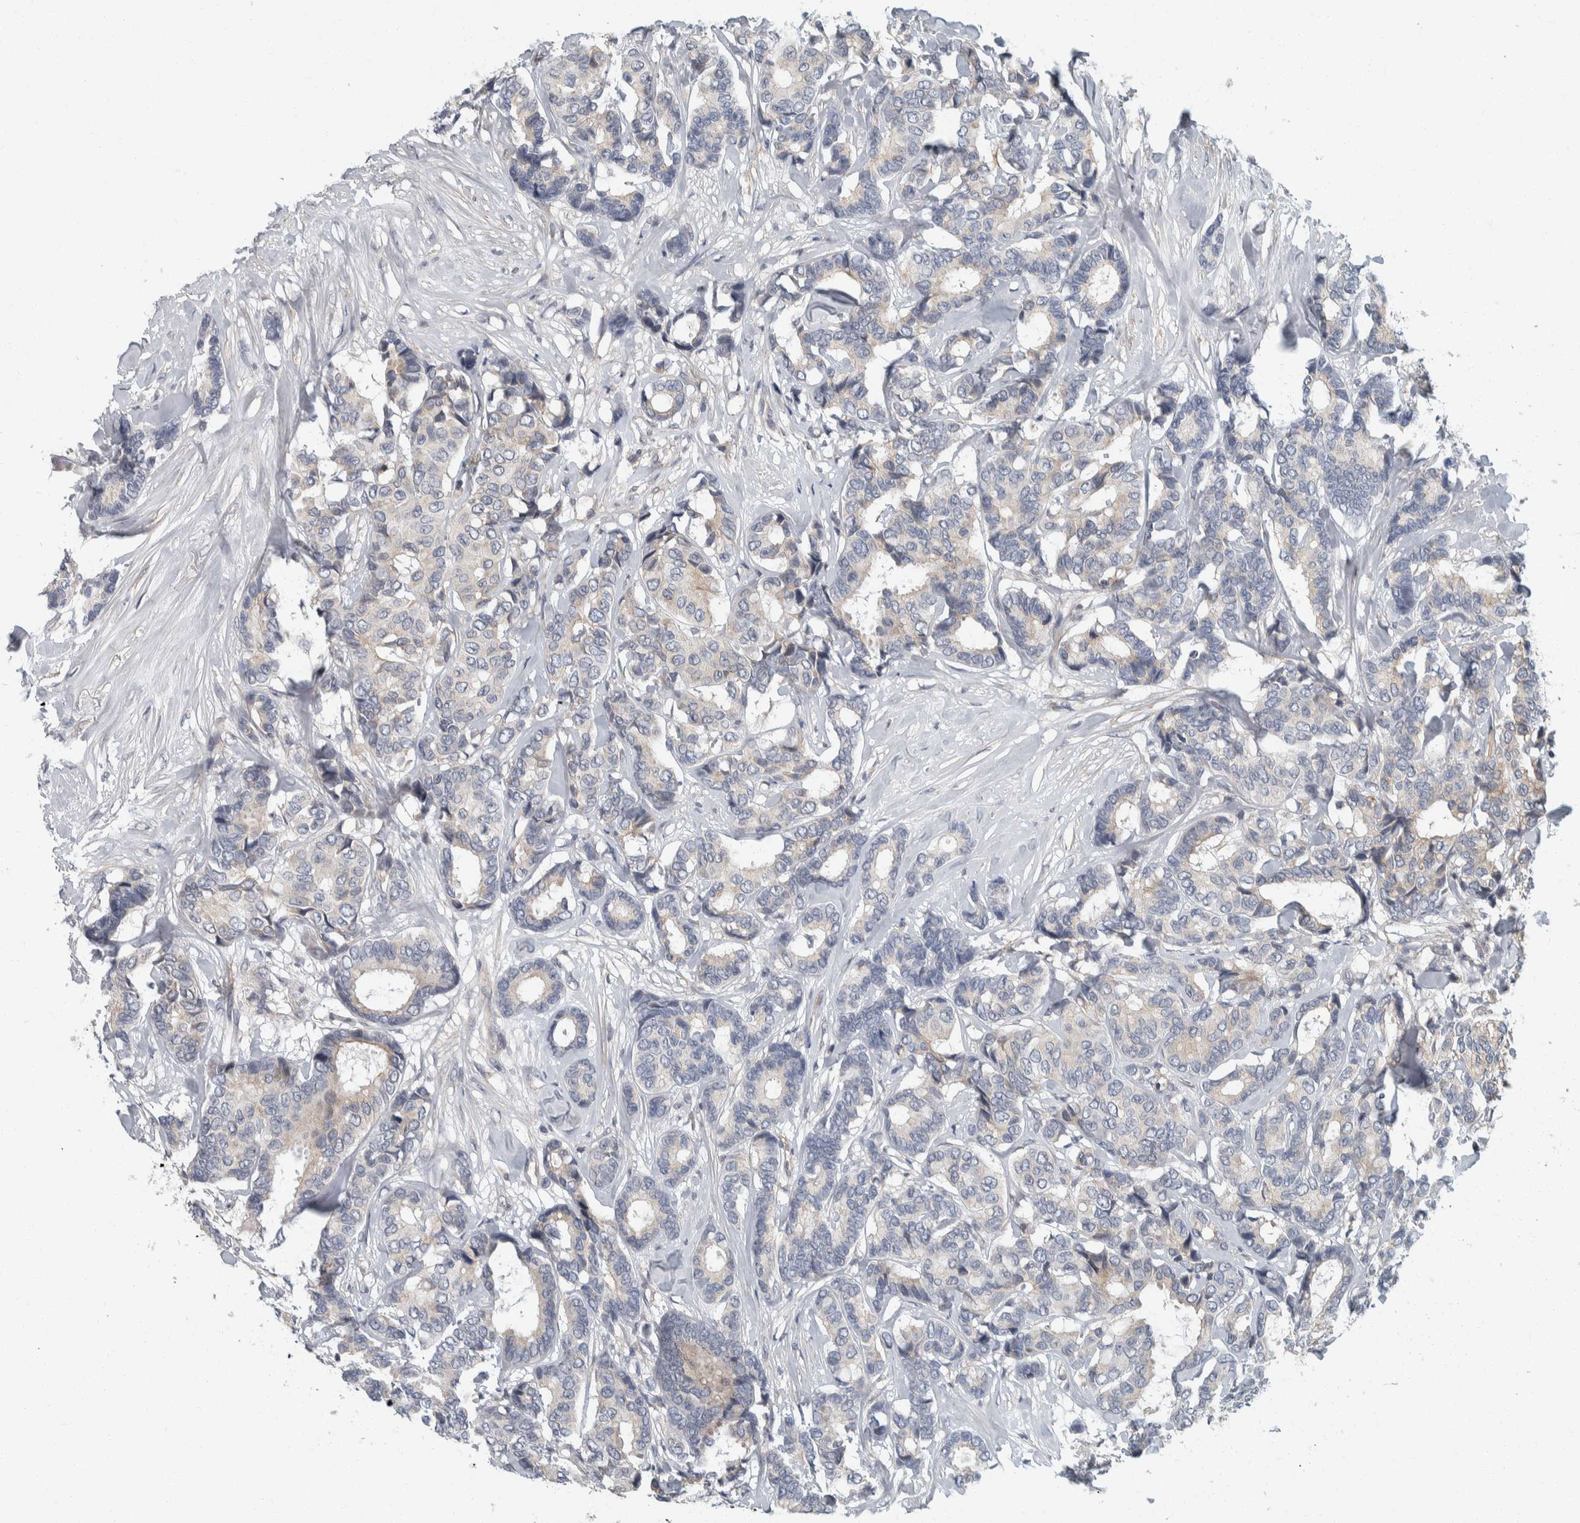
{"staining": {"intensity": "weak", "quantity": "<25%", "location": "cytoplasmic/membranous"}, "tissue": "breast cancer", "cell_type": "Tumor cells", "image_type": "cancer", "snomed": [{"axis": "morphology", "description": "Duct carcinoma"}, {"axis": "topography", "description": "Breast"}], "caption": "Human breast infiltrating ductal carcinoma stained for a protein using IHC shows no staining in tumor cells.", "gene": "KCNJ3", "patient": {"sex": "female", "age": 87}}